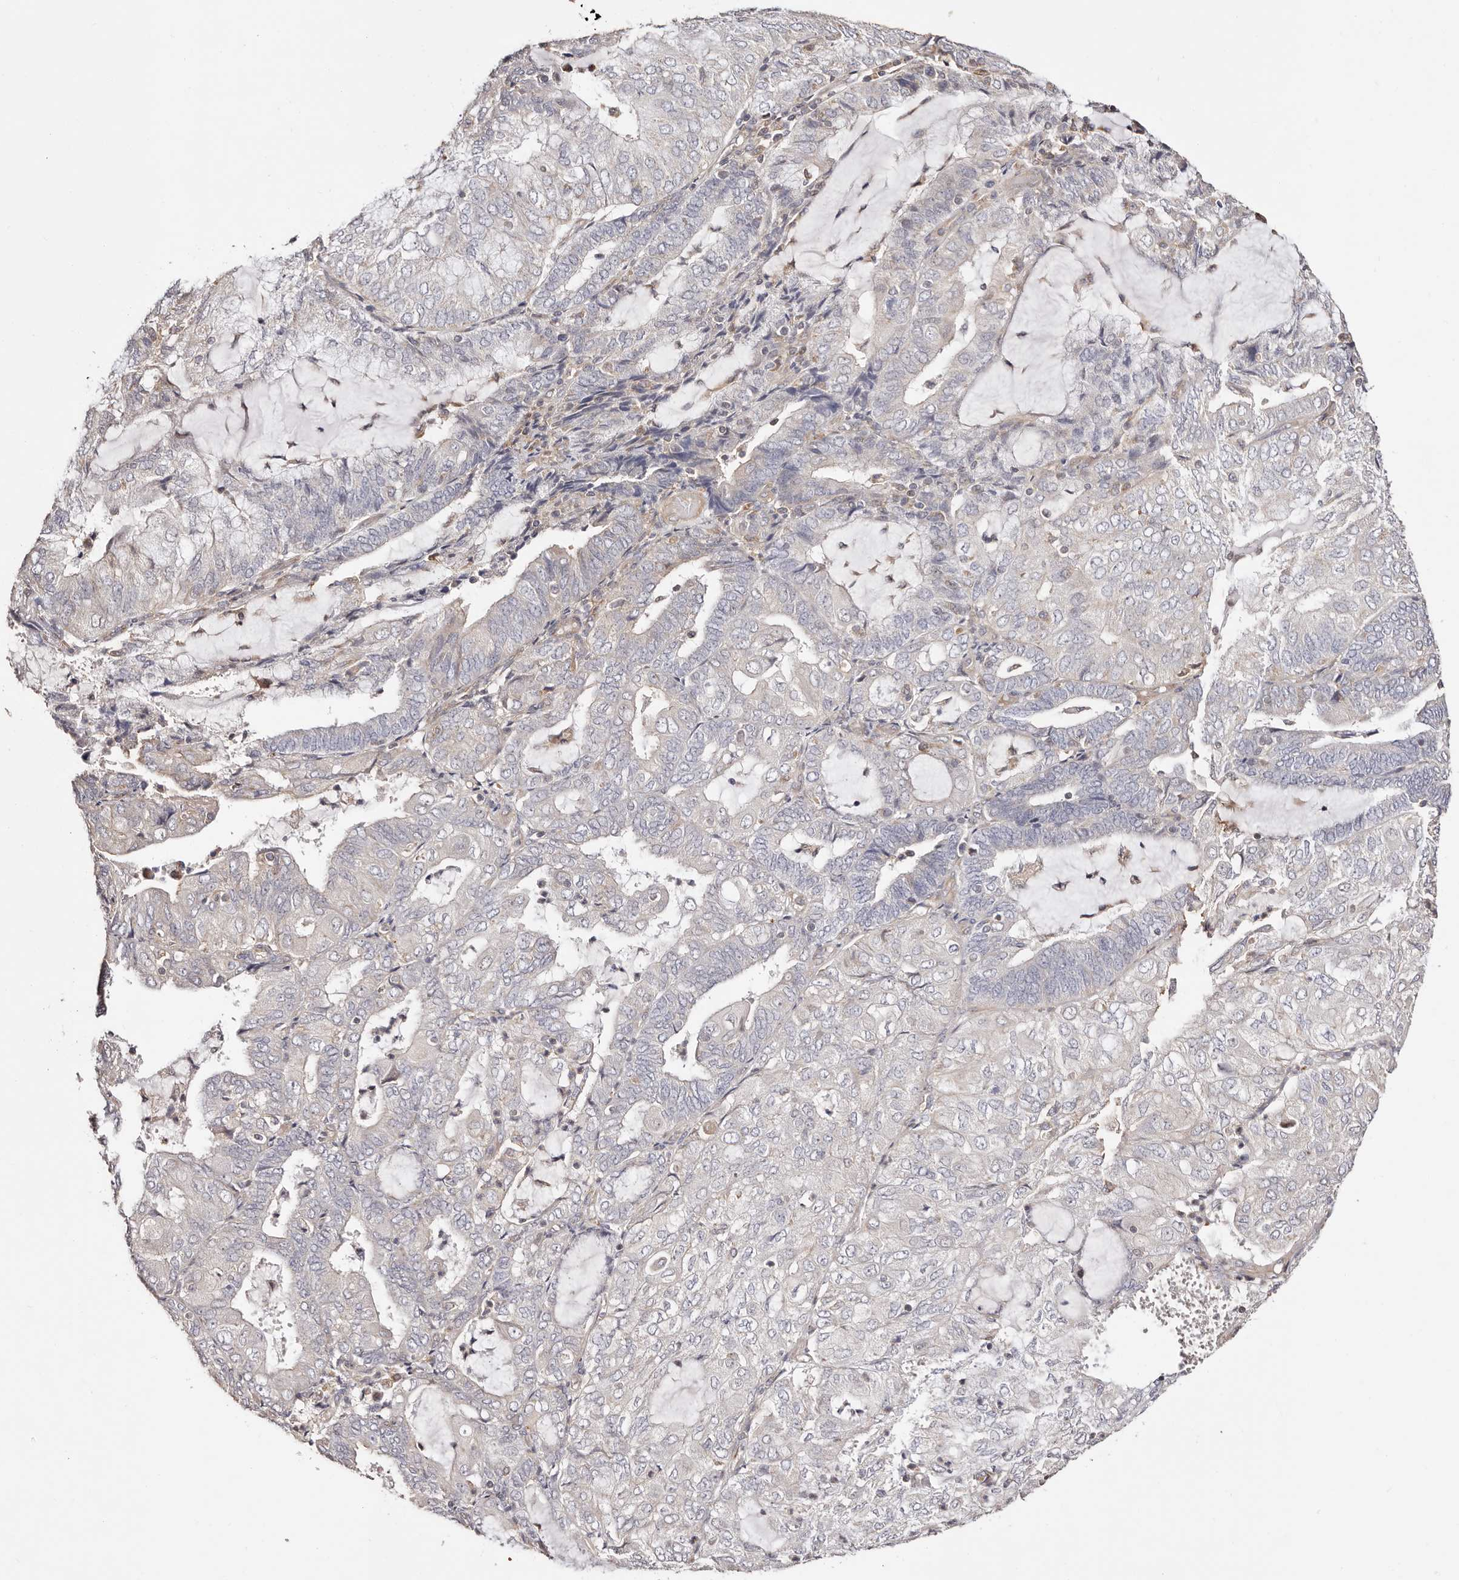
{"staining": {"intensity": "negative", "quantity": "none", "location": "none"}, "tissue": "endometrial cancer", "cell_type": "Tumor cells", "image_type": "cancer", "snomed": [{"axis": "morphology", "description": "Adenocarcinoma, NOS"}, {"axis": "topography", "description": "Endometrium"}], "caption": "Immunohistochemistry (IHC) of human endometrial cancer (adenocarcinoma) shows no positivity in tumor cells.", "gene": "MAPK1", "patient": {"sex": "female", "age": 81}}